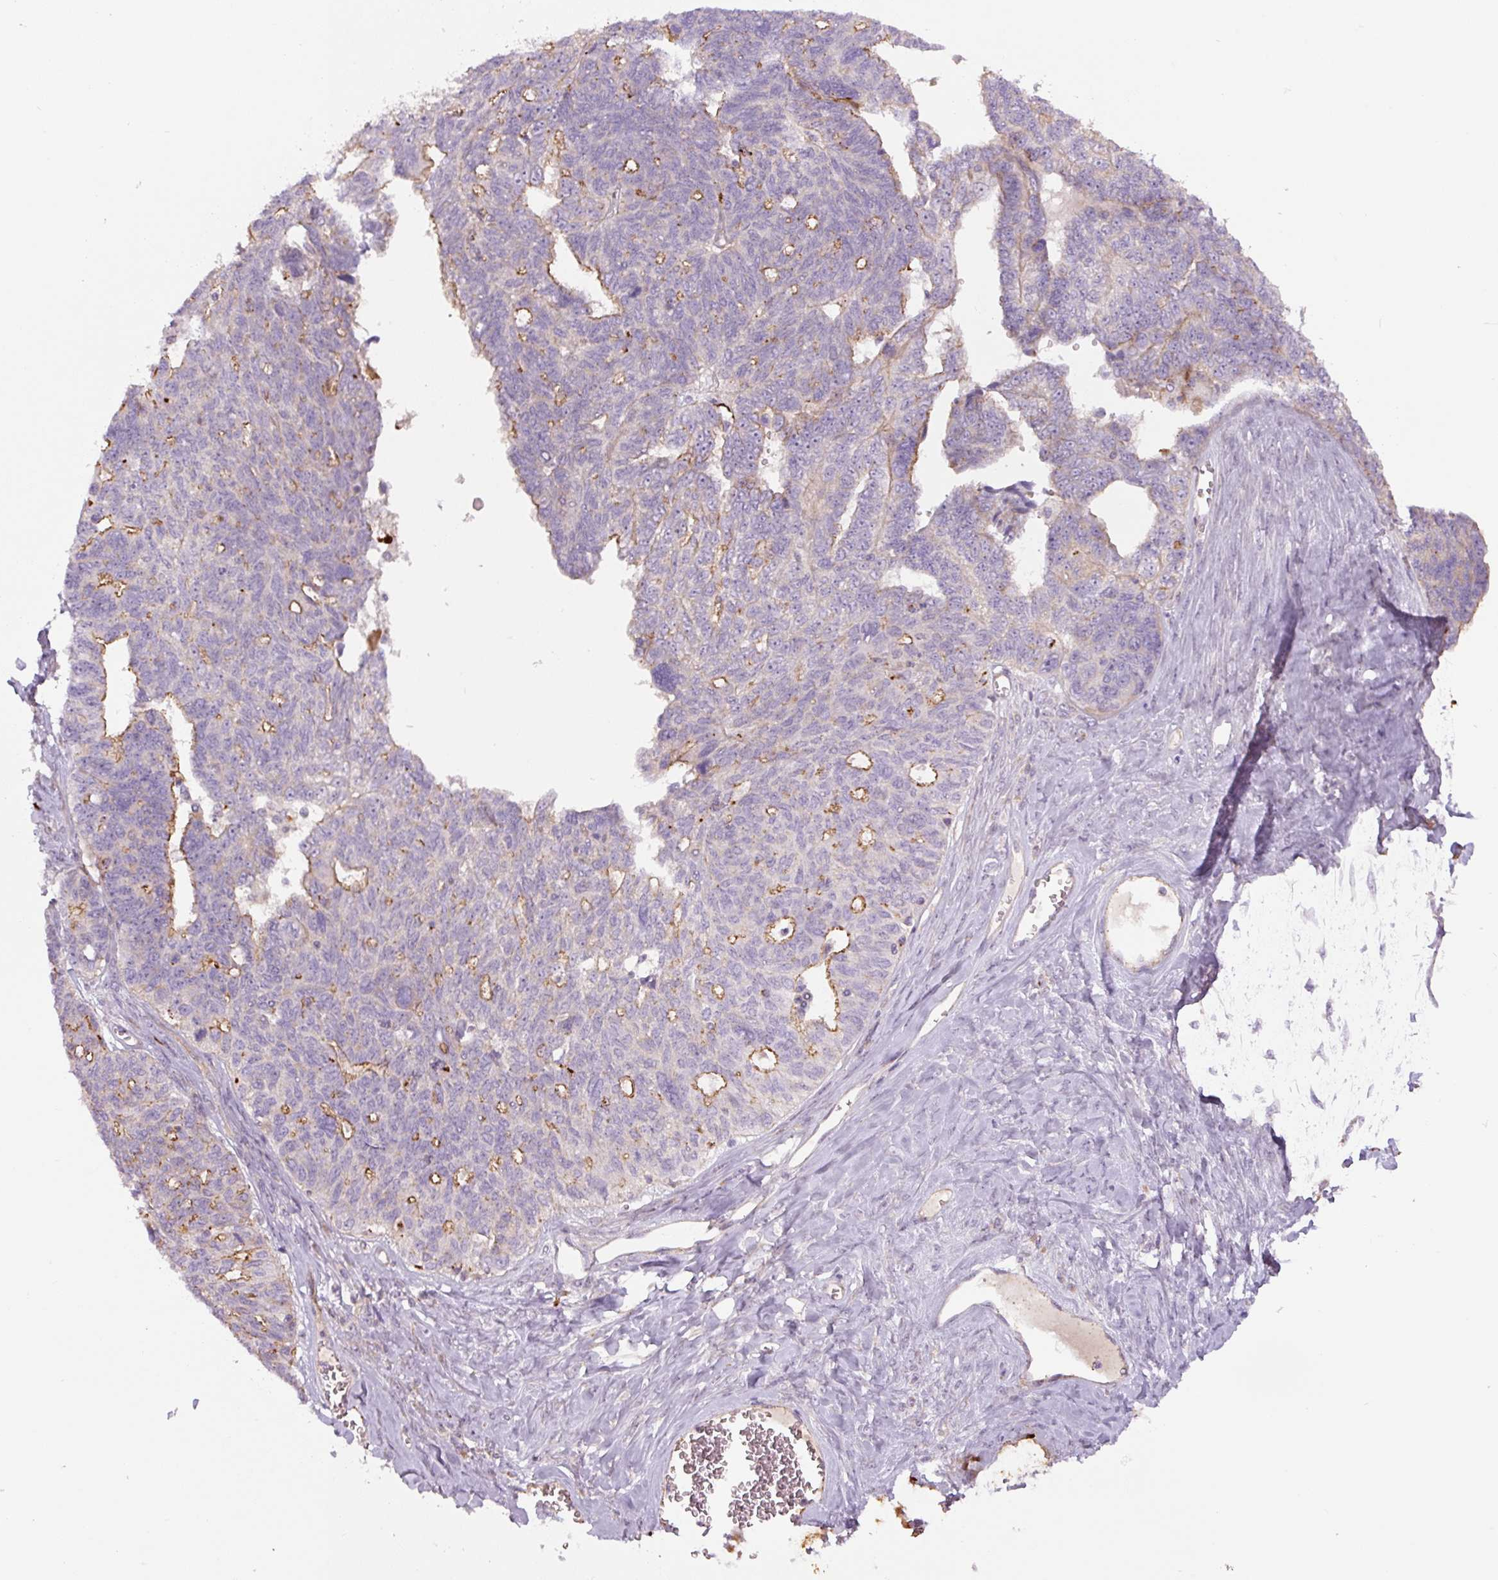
{"staining": {"intensity": "moderate", "quantity": "<25%", "location": "cytoplasmic/membranous"}, "tissue": "ovarian cancer", "cell_type": "Tumor cells", "image_type": "cancer", "snomed": [{"axis": "morphology", "description": "Cystadenocarcinoma, serous, NOS"}, {"axis": "topography", "description": "Ovary"}], "caption": "DAB immunohistochemical staining of human ovarian cancer exhibits moderate cytoplasmic/membranous protein staining in approximately <25% of tumor cells.", "gene": "CCNI2", "patient": {"sex": "female", "age": 79}}